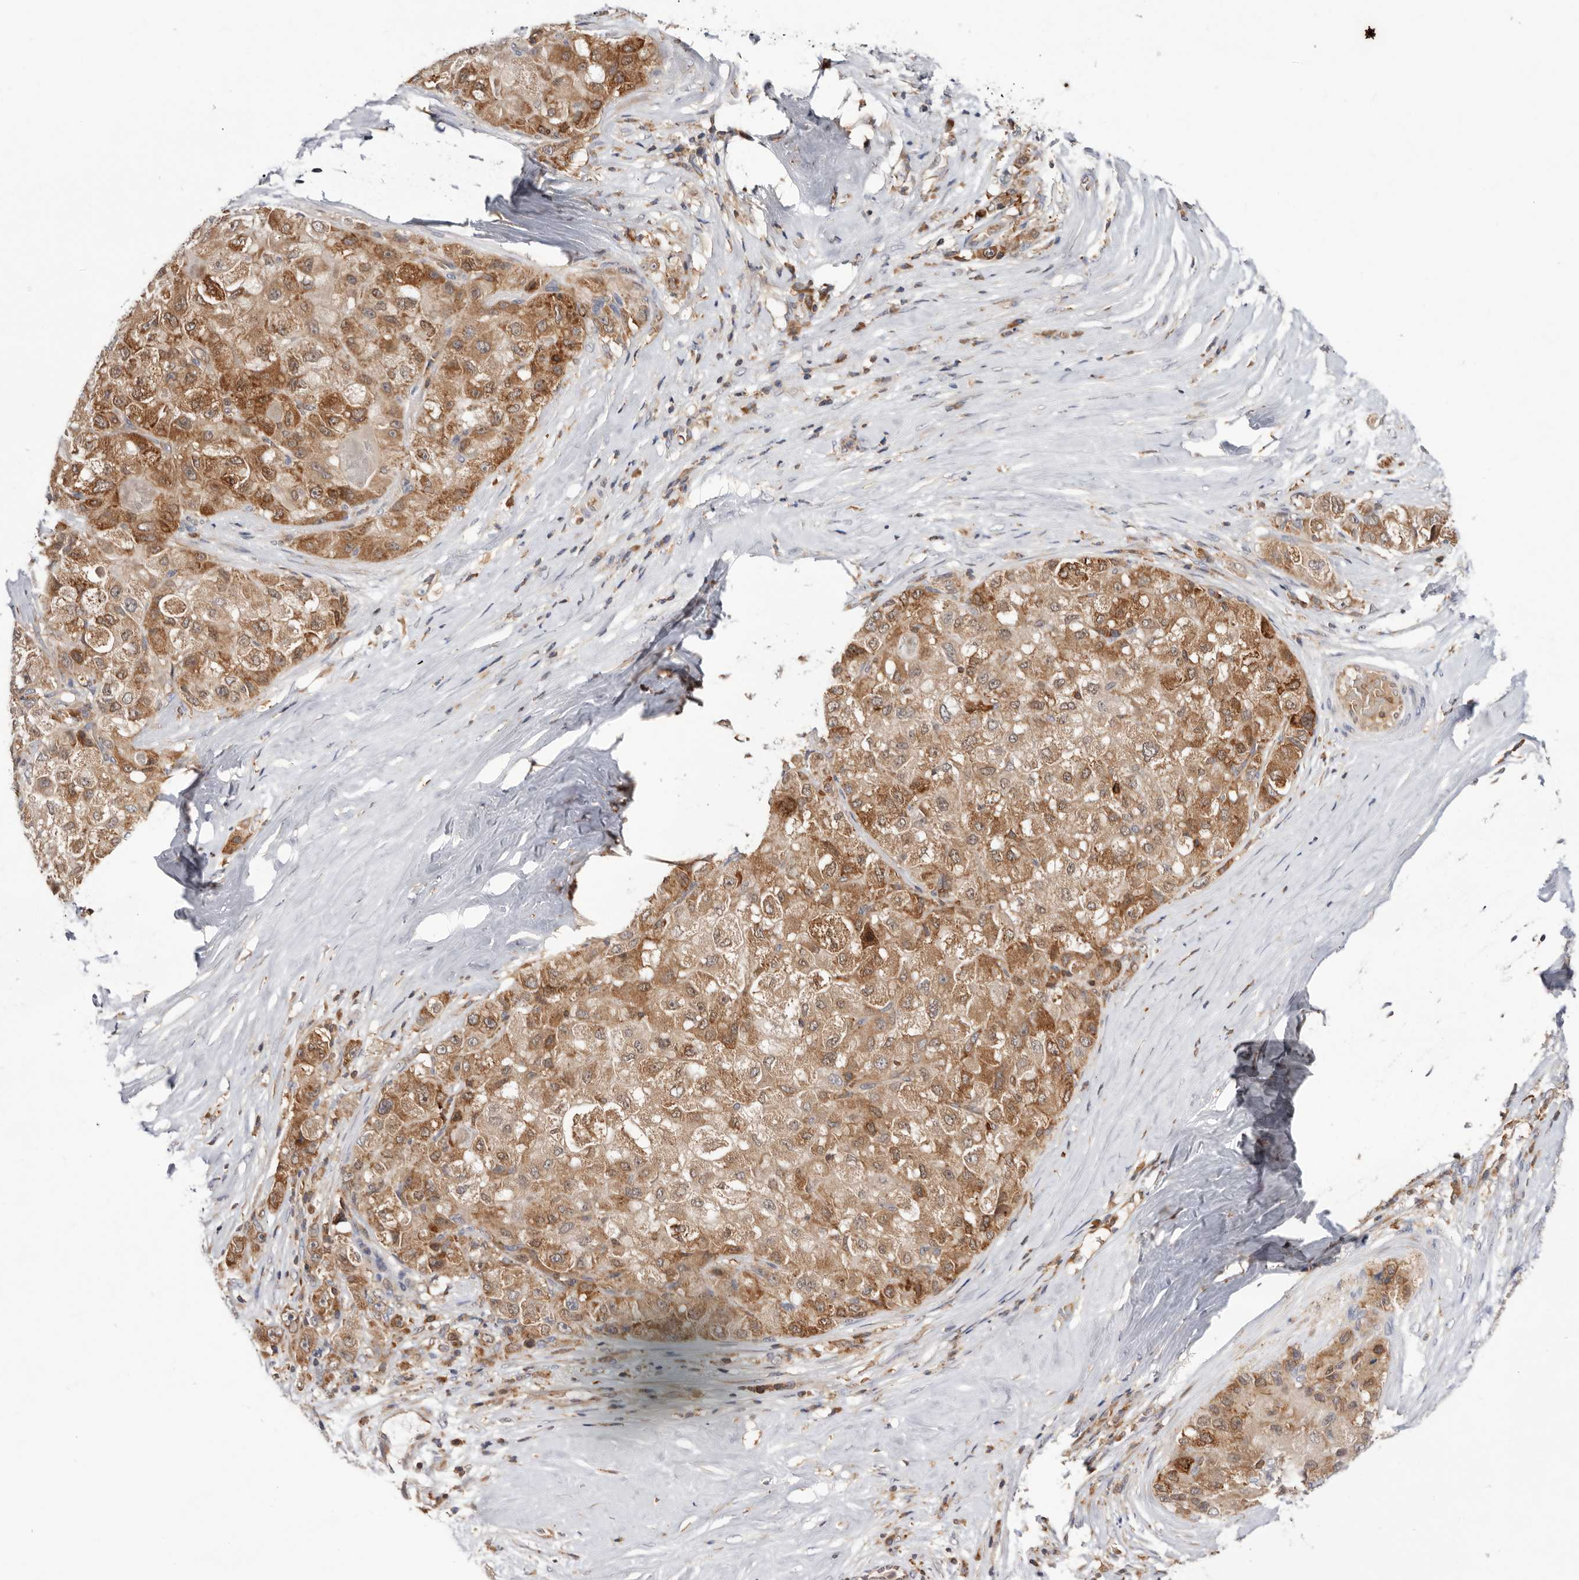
{"staining": {"intensity": "moderate", "quantity": ">75%", "location": "cytoplasmic/membranous"}, "tissue": "liver cancer", "cell_type": "Tumor cells", "image_type": "cancer", "snomed": [{"axis": "morphology", "description": "Carcinoma, Hepatocellular, NOS"}, {"axis": "topography", "description": "Liver"}], "caption": "Tumor cells demonstrate medium levels of moderate cytoplasmic/membranous staining in about >75% of cells in human hepatocellular carcinoma (liver). Using DAB (3,3'-diaminobenzidine) (brown) and hematoxylin (blue) stains, captured at high magnification using brightfield microscopy.", "gene": "RNF213", "patient": {"sex": "male", "age": 80}}